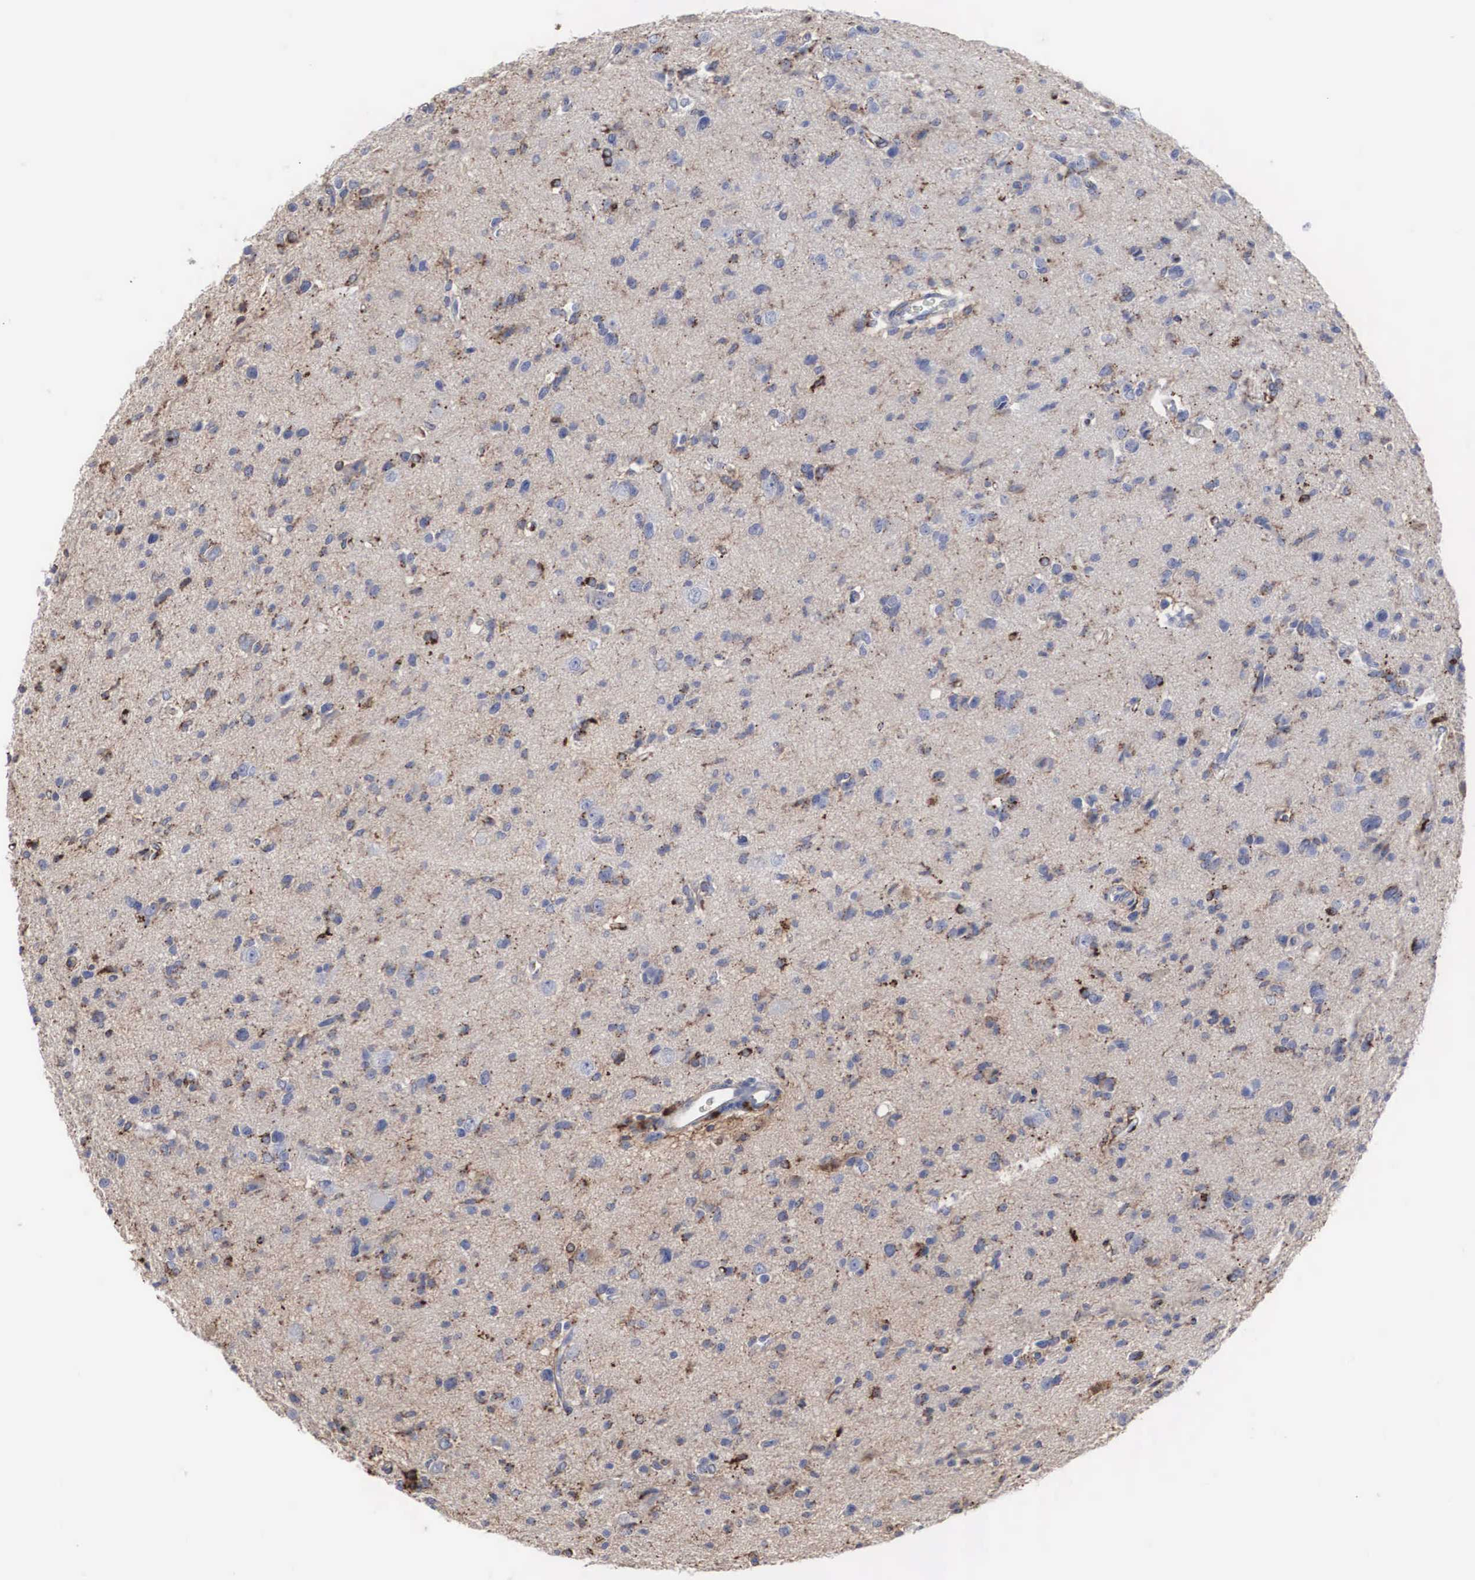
{"staining": {"intensity": "moderate", "quantity": "25%-75%", "location": "cytoplasmic/membranous"}, "tissue": "glioma", "cell_type": "Tumor cells", "image_type": "cancer", "snomed": [{"axis": "morphology", "description": "Glioma, malignant, Low grade"}, {"axis": "topography", "description": "Brain"}], "caption": "About 25%-75% of tumor cells in human glioma reveal moderate cytoplasmic/membranous protein expression as visualized by brown immunohistochemical staining.", "gene": "LGALS3BP", "patient": {"sex": "female", "age": 46}}